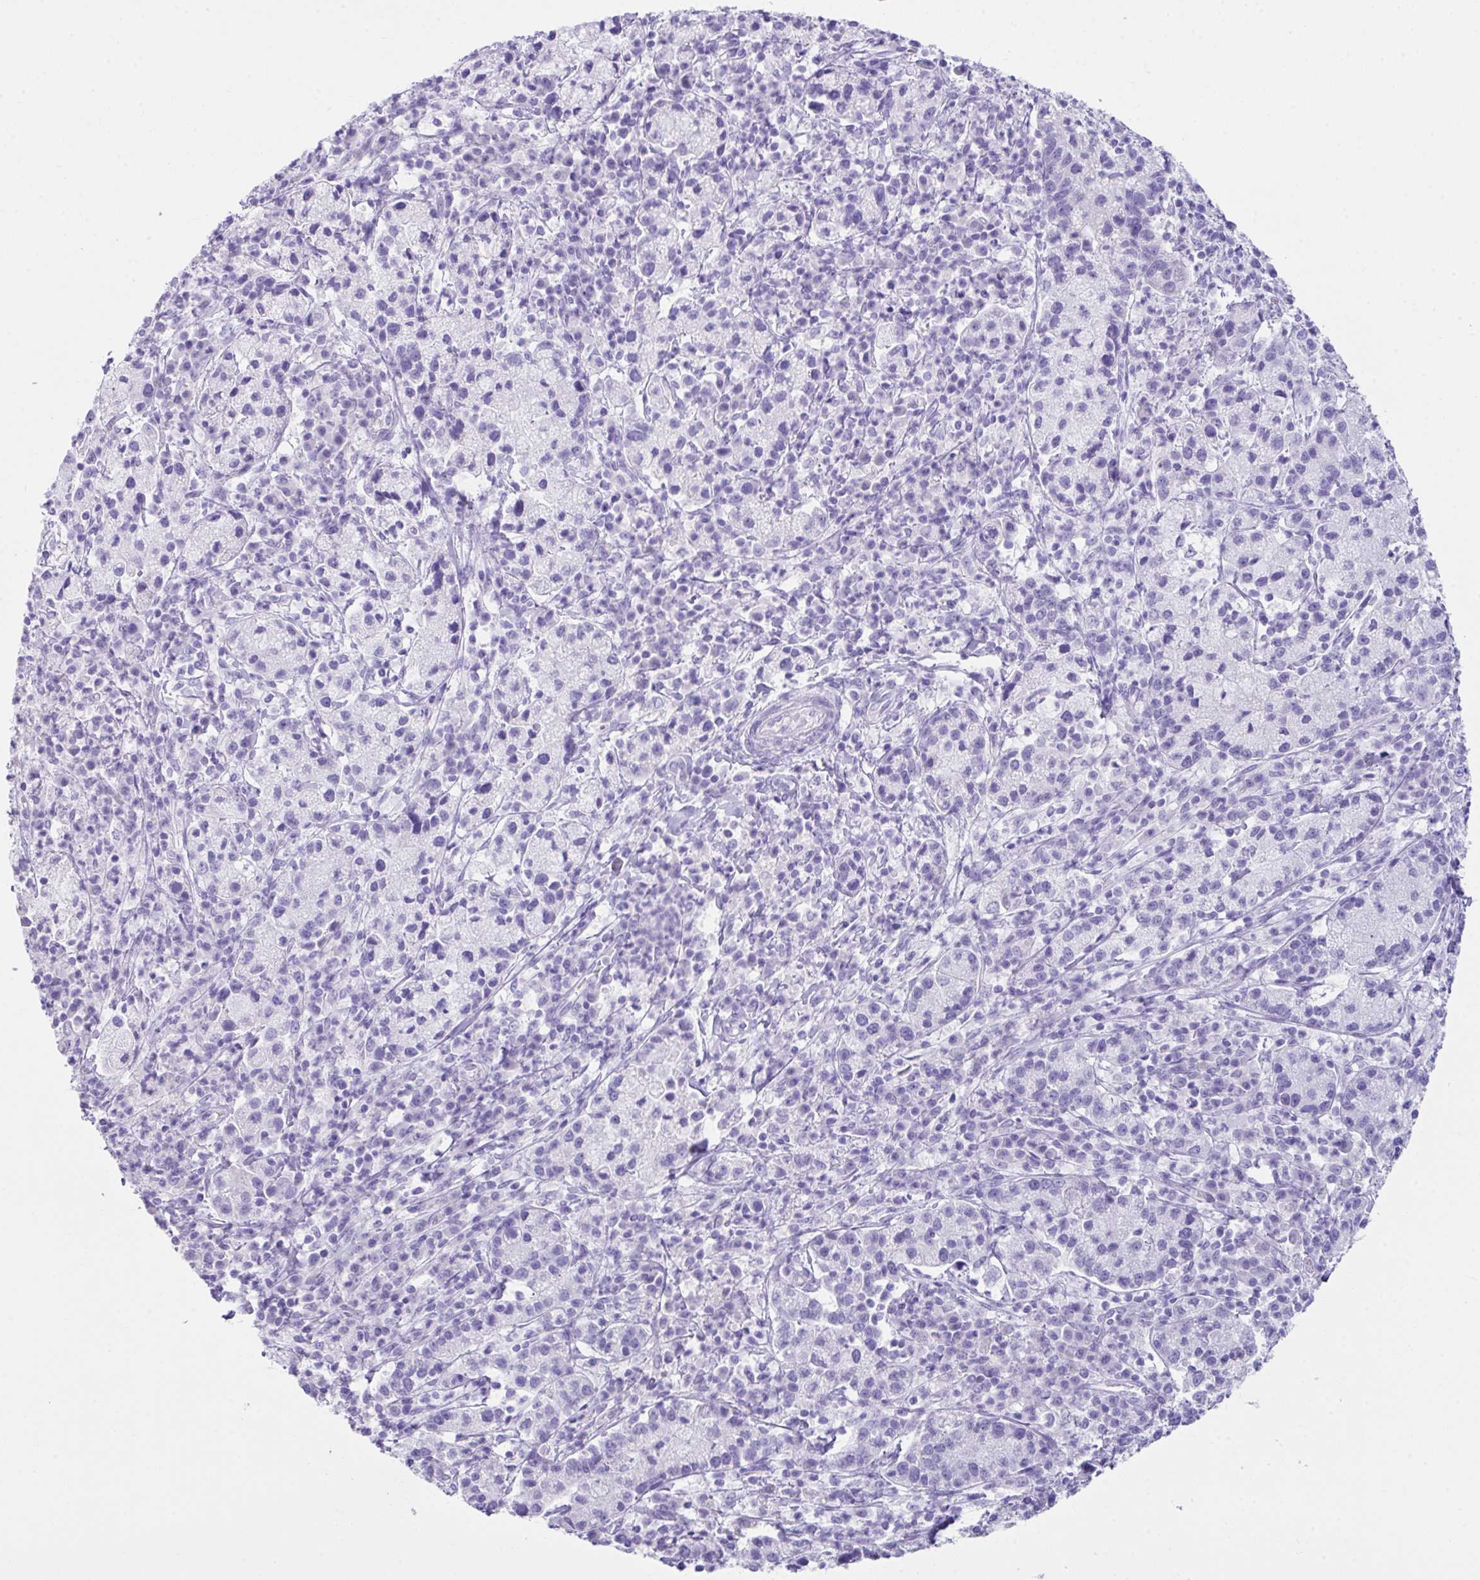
{"staining": {"intensity": "negative", "quantity": "none", "location": "none"}, "tissue": "cervical cancer", "cell_type": "Tumor cells", "image_type": "cancer", "snomed": [{"axis": "morphology", "description": "Normal tissue, NOS"}, {"axis": "morphology", "description": "Adenocarcinoma, NOS"}, {"axis": "topography", "description": "Cervix"}], "caption": "Immunohistochemistry of human cervical adenocarcinoma demonstrates no staining in tumor cells.", "gene": "LGALS4", "patient": {"sex": "female", "age": 44}}